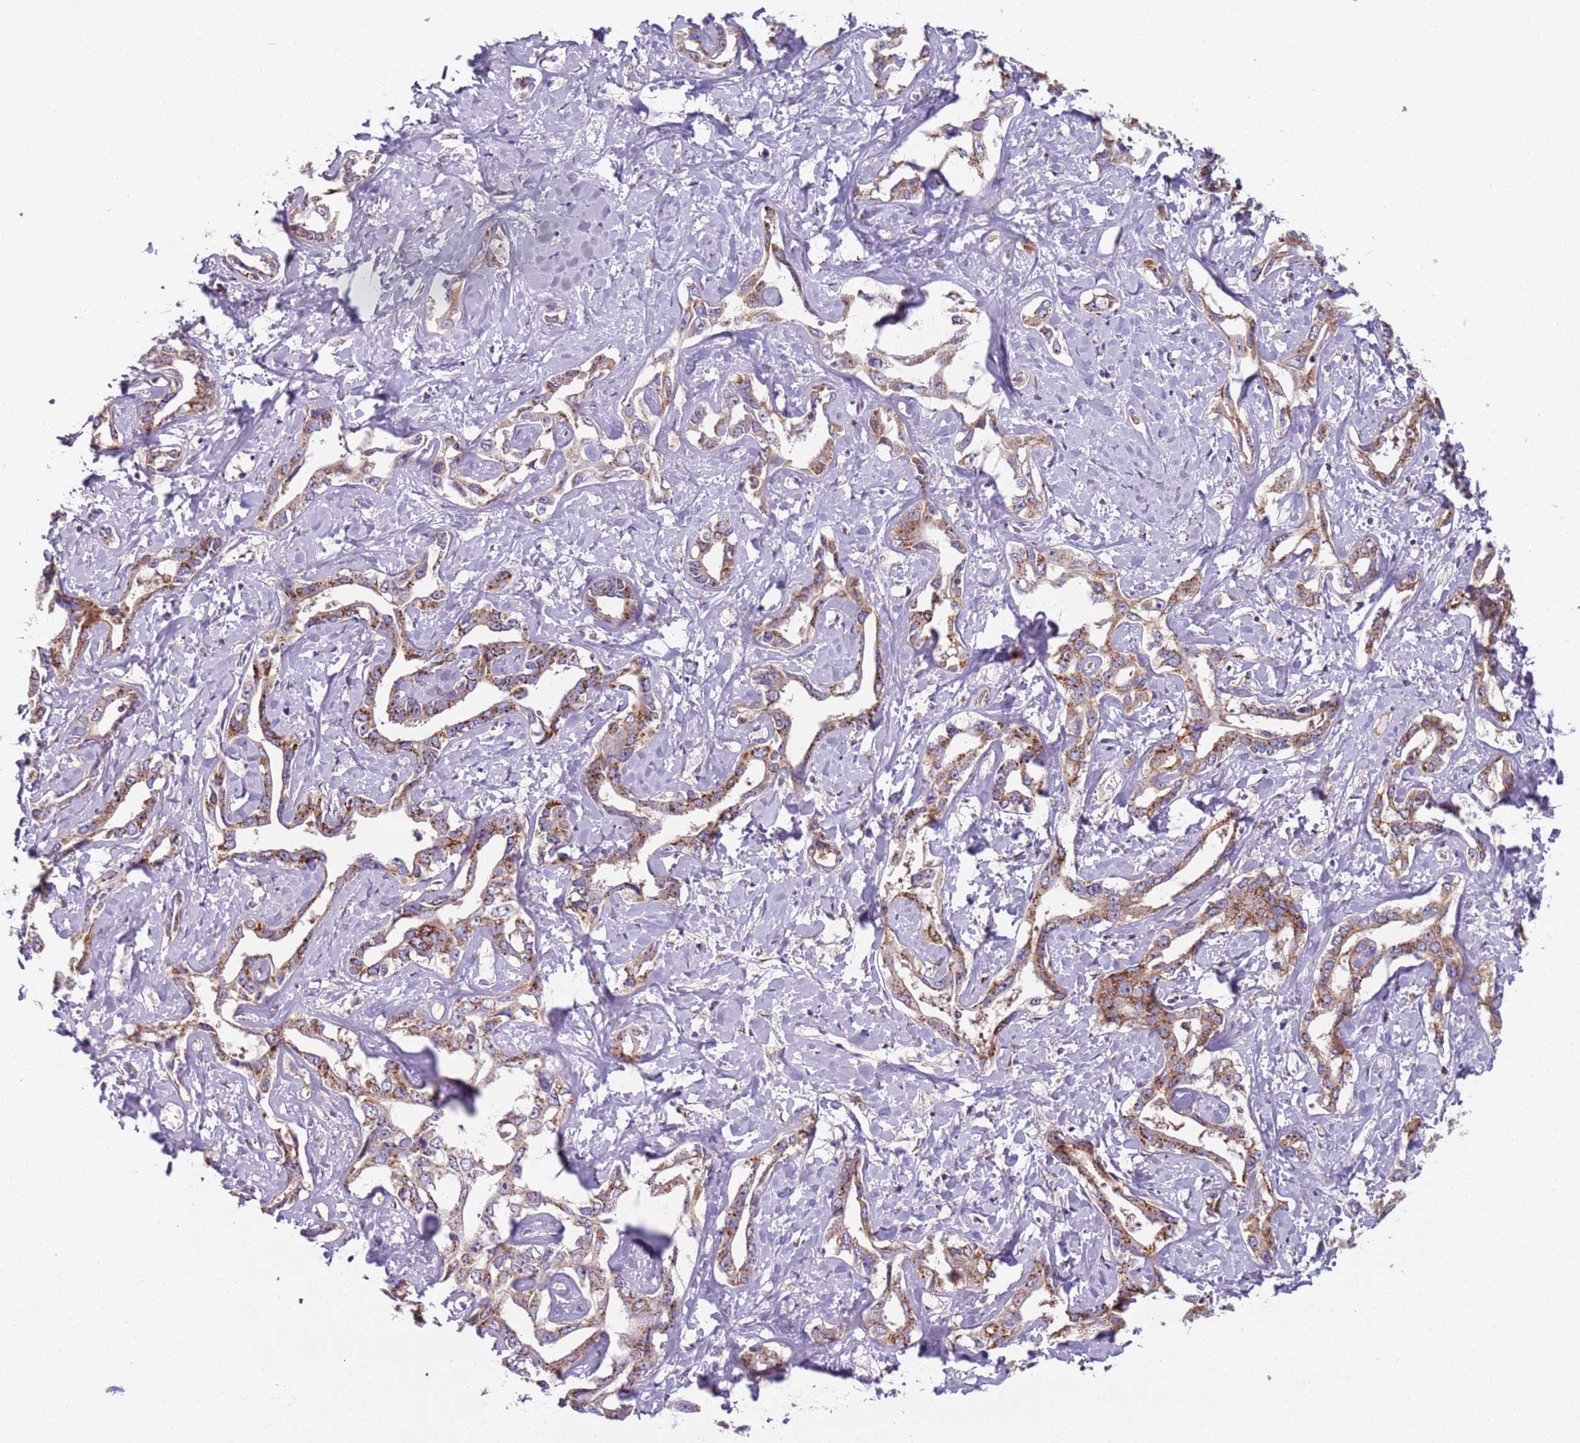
{"staining": {"intensity": "moderate", "quantity": ">75%", "location": "cytoplasmic/membranous"}, "tissue": "liver cancer", "cell_type": "Tumor cells", "image_type": "cancer", "snomed": [{"axis": "morphology", "description": "Cholangiocarcinoma"}, {"axis": "topography", "description": "Liver"}], "caption": "This is an image of immunohistochemistry staining of liver cancer, which shows moderate staining in the cytoplasmic/membranous of tumor cells.", "gene": "AKTIP", "patient": {"sex": "male", "age": 59}}